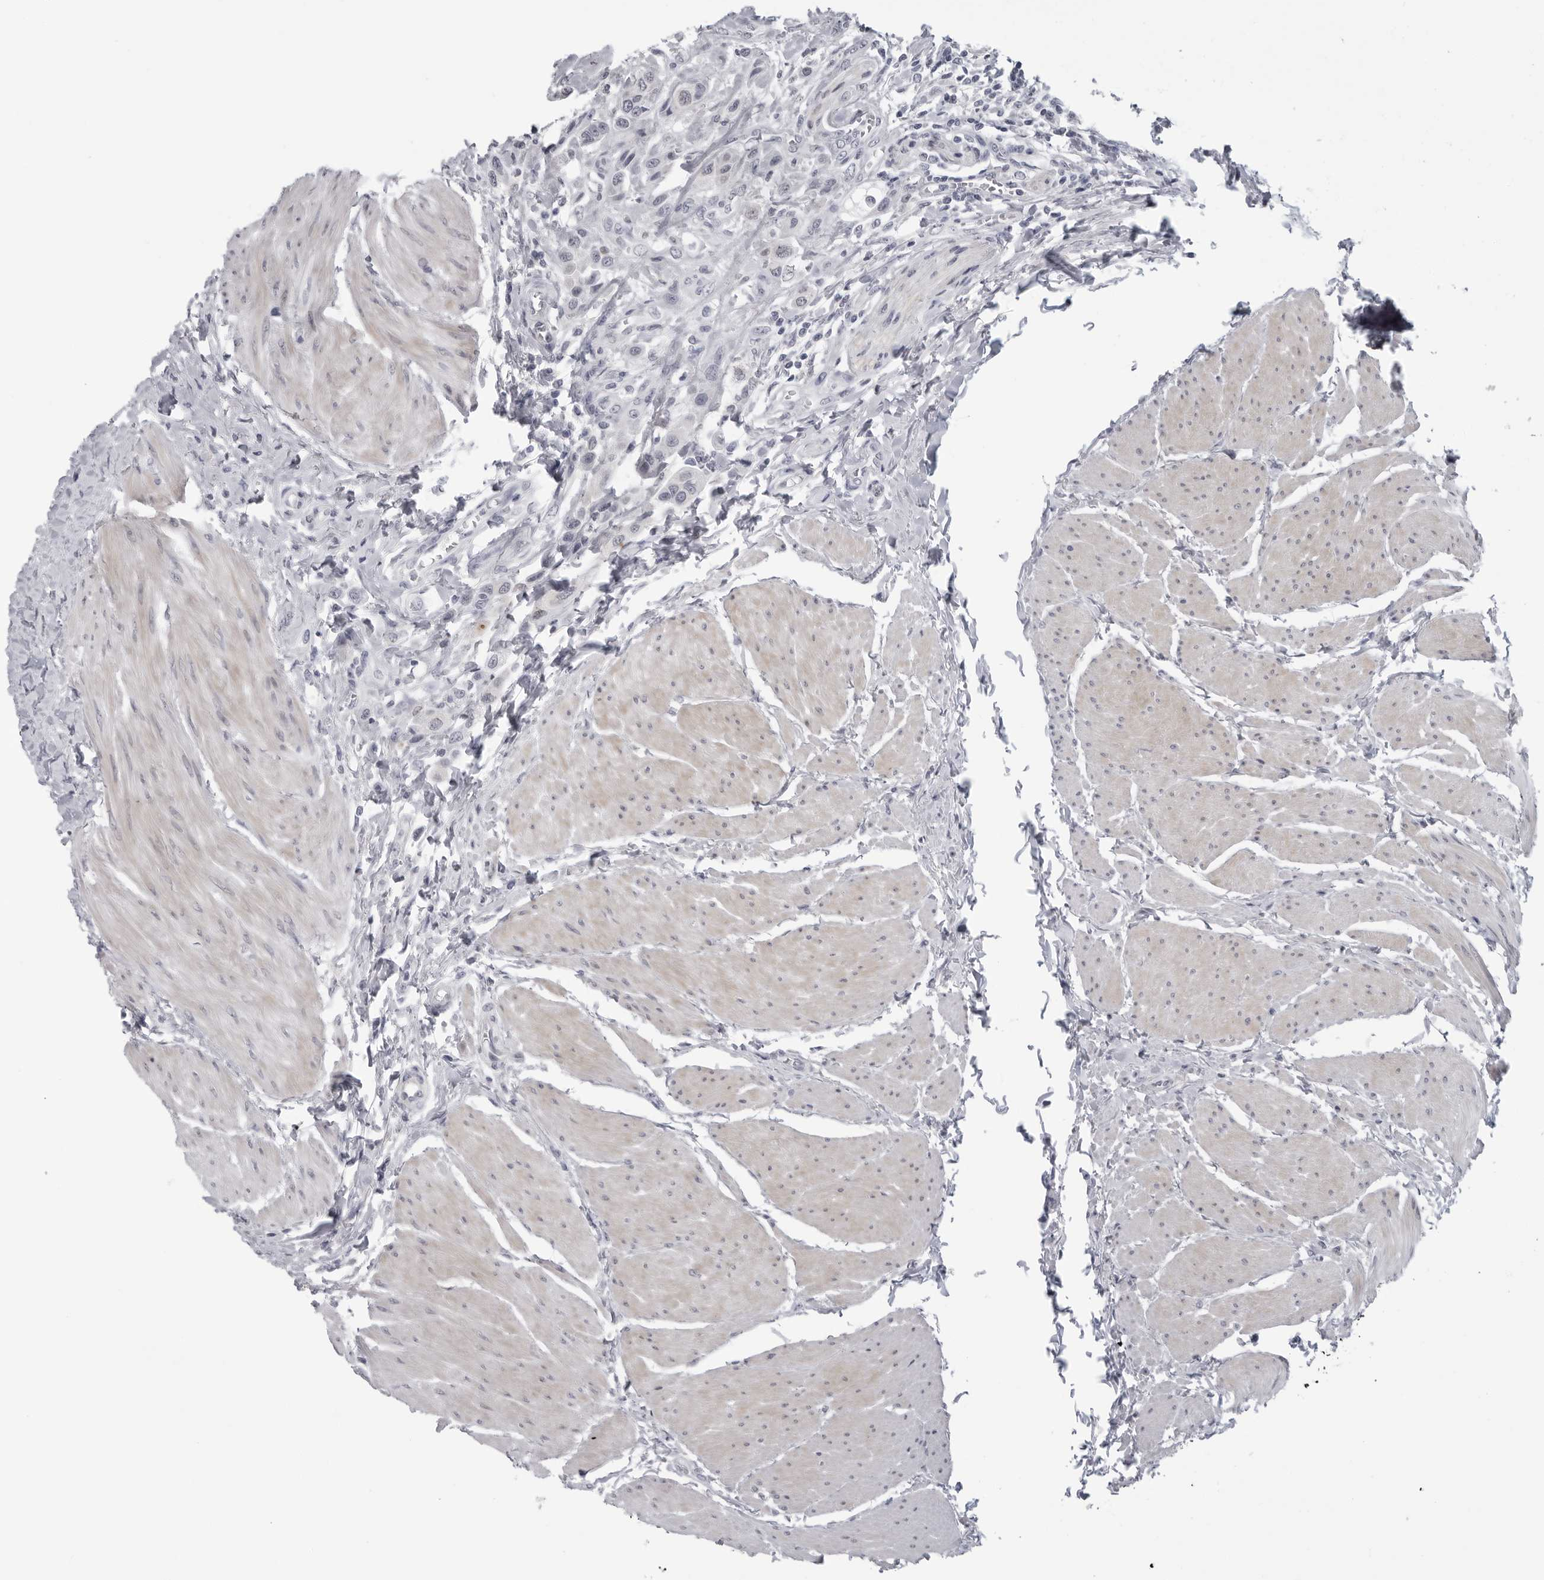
{"staining": {"intensity": "negative", "quantity": "none", "location": "none"}, "tissue": "urothelial cancer", "cell_type": "Tumor cells", "image_type": "cancer", "snomed": [{"axis": "morphology", "description": "Urothelial carcinoma, High grade"}, {"axis": "topography", "description": "Urinary bladder"}], "caption": "There is no significant expression in tumor cells of urothelial cancer.", "gene": "OPLAH", "patient": {"sex": "male", "age": 50}}